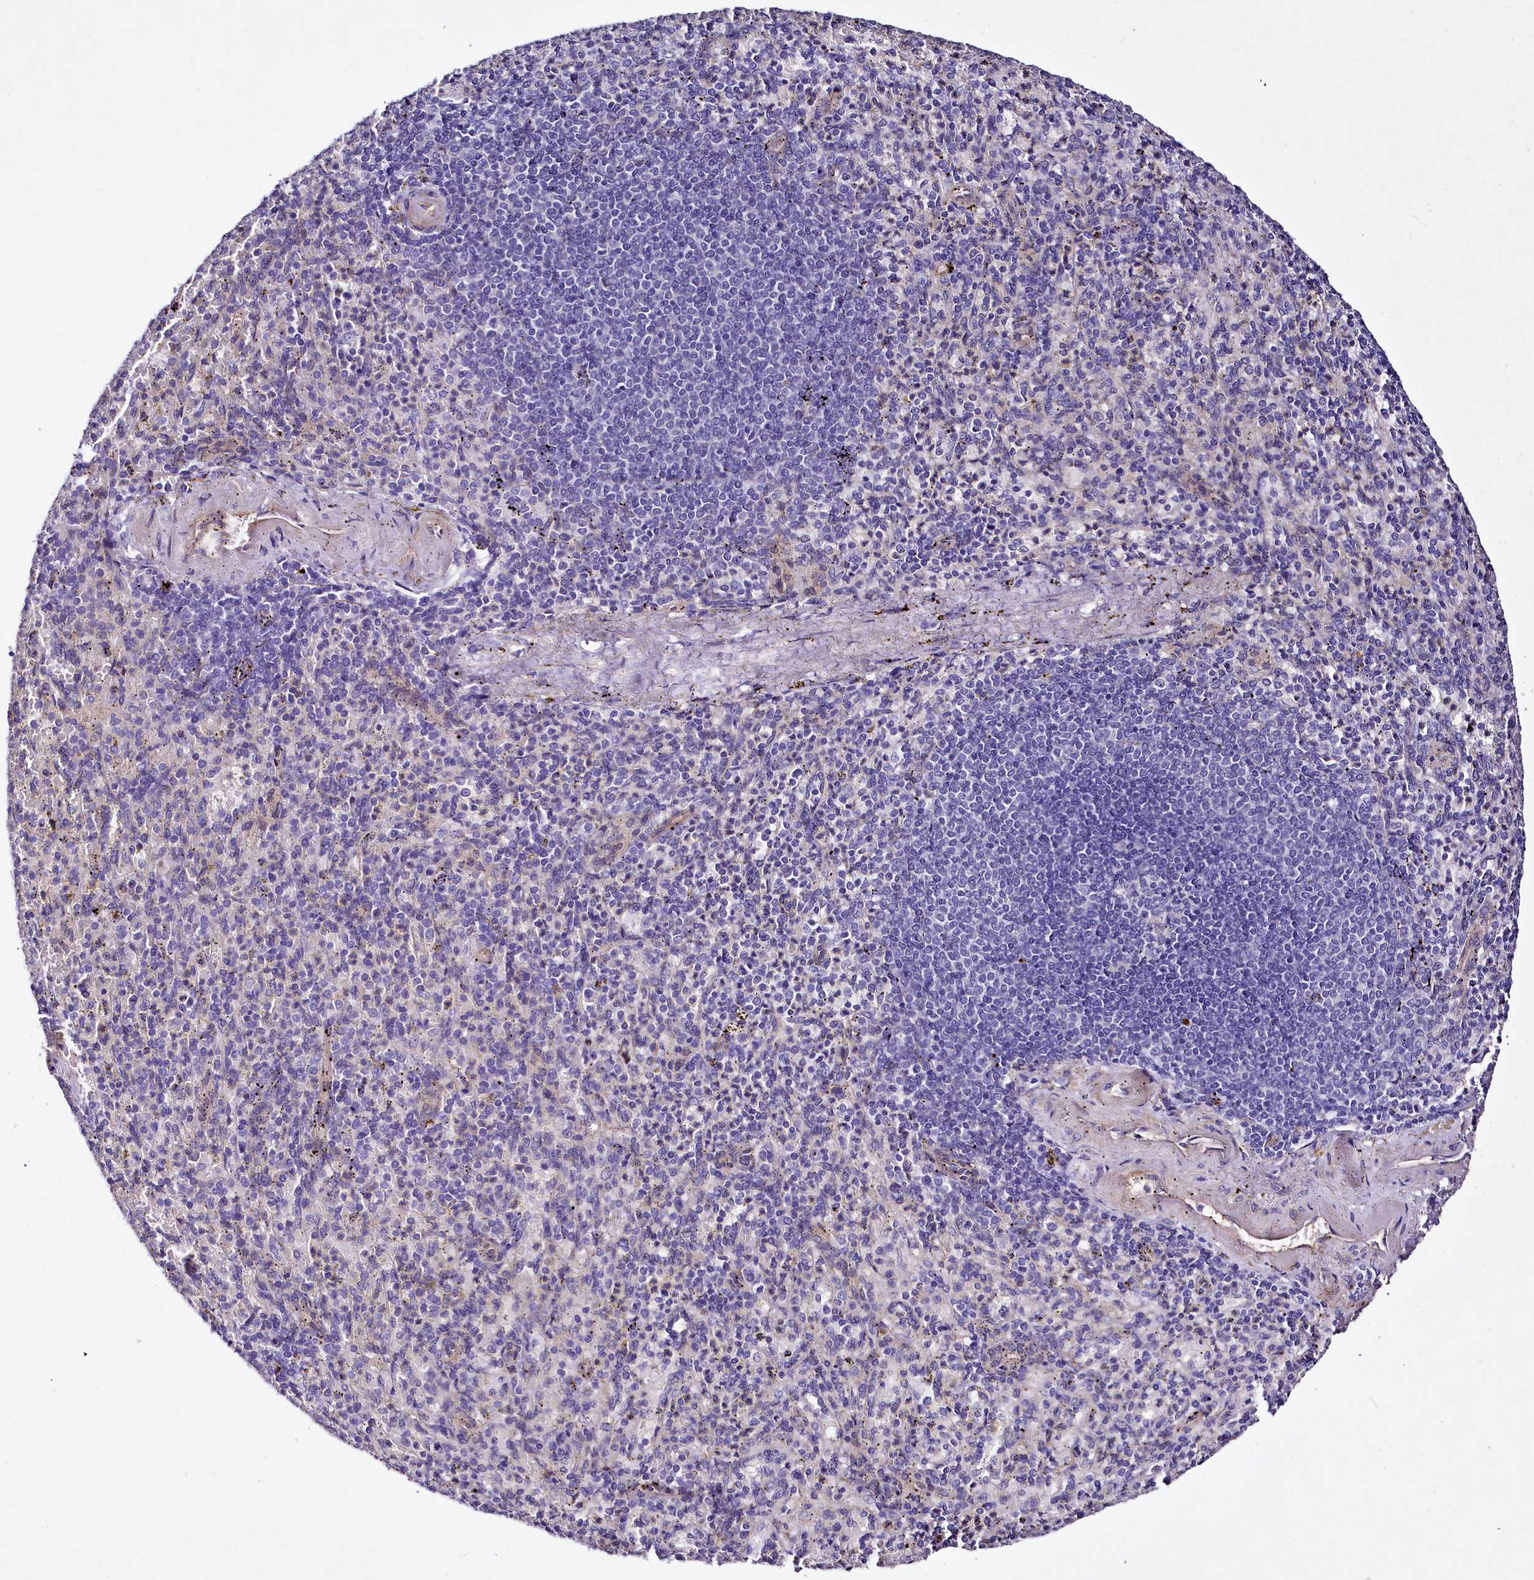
{"staining": {"intensity": "negative", "quantity": "none", "location": "none"}, "tissue": "spleen", "cell_type": "Cells in red pulp", "image_type": "normal", "snomed": [{"axis": "morphology", "description": "Normal tissue, NOS"}, {"axis": "topography", "description": "Spleen"}], "caption": "Immunohistochemical staining of benign human spleen displays no significant positivity in cells in red pulp.", "gene": "STXBP1", "patient": {"sex": "female", "age": 74}}